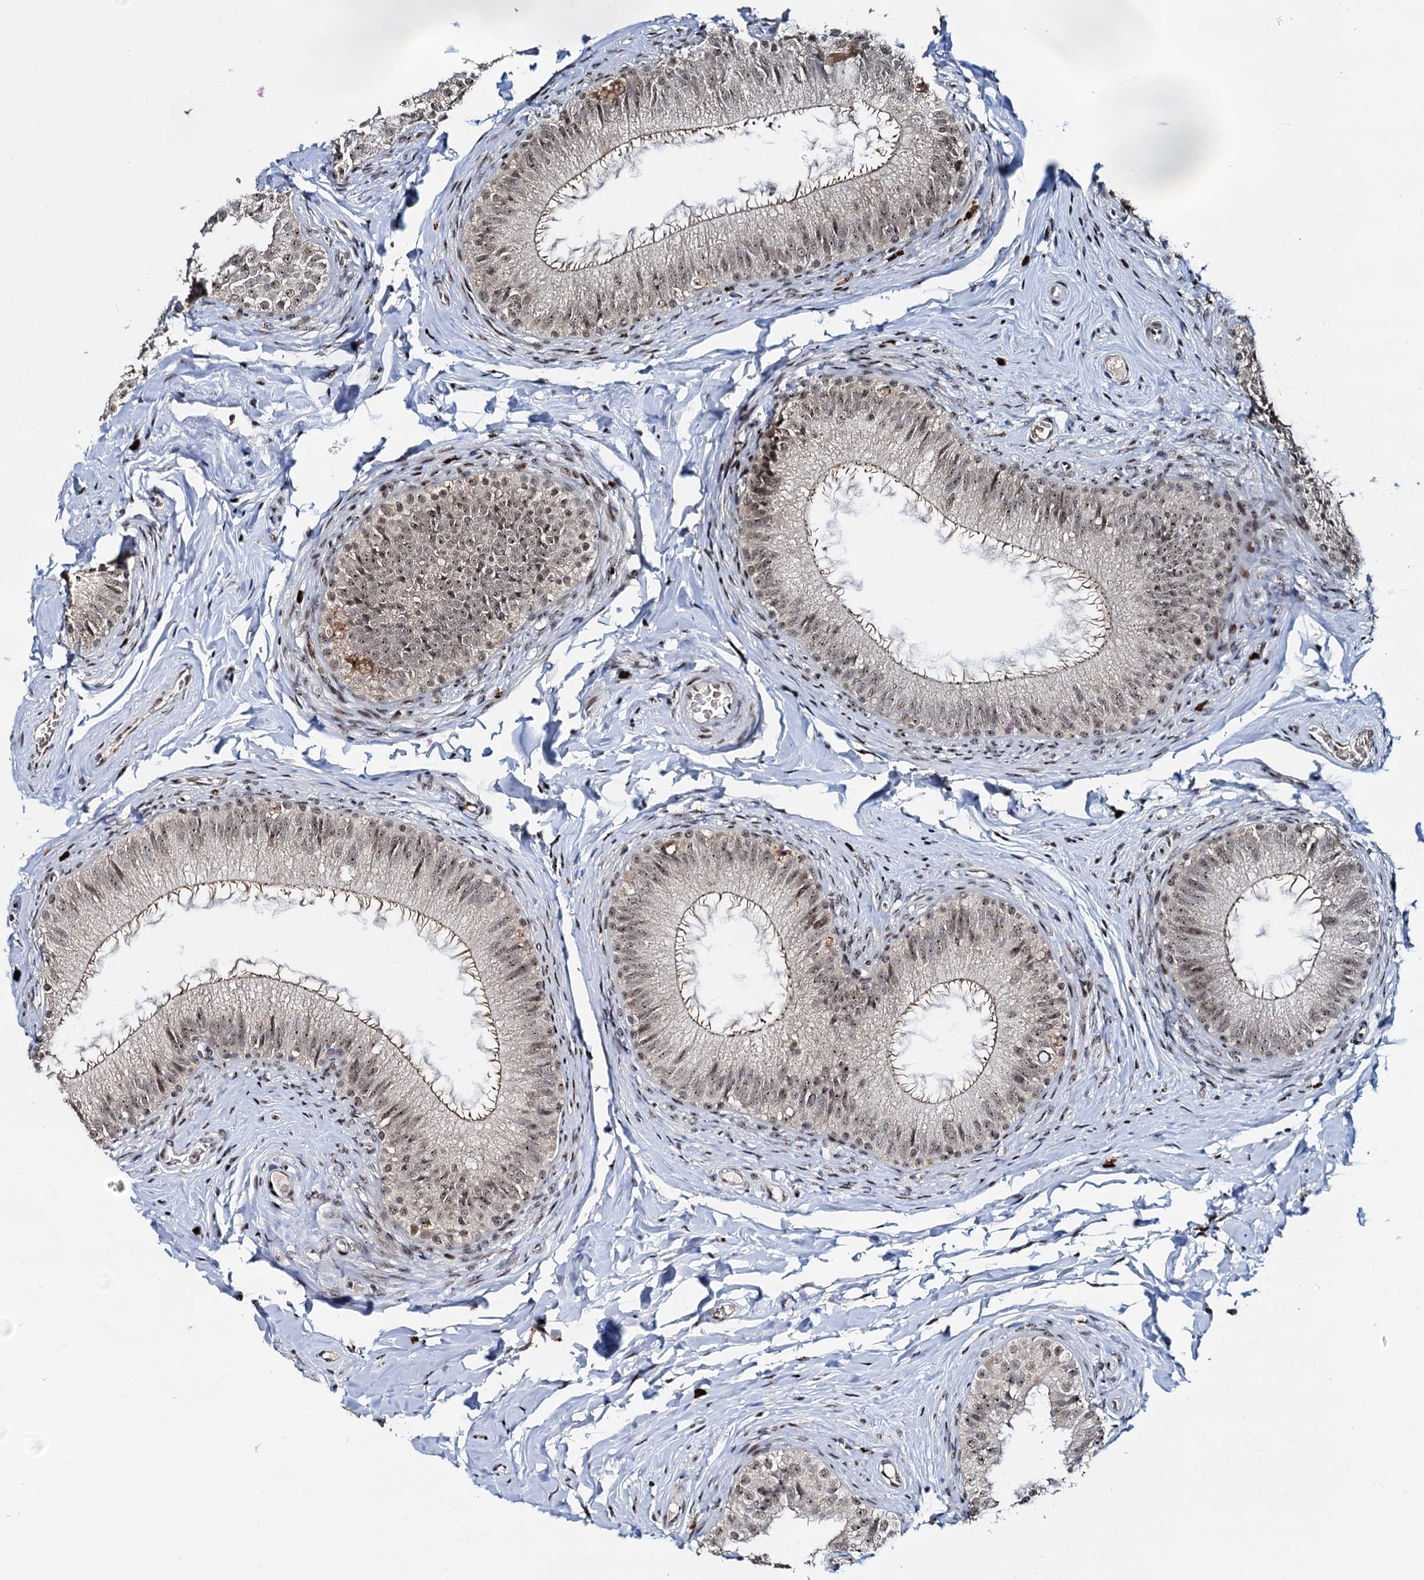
{"staining": {"intensity": "moderate", "quantity": ">75%", "location": "cytoplasmic/membranous,nuclear"}, "tissue": "epididymis", "cell_type": "Glandular cells", "image_type": "normal", "snomed": [{"axis": "morphology", "description": "Normal tissue, NOS"}, {"axis": "topography", "description": "Epididymis"}], "caption": "High-power microscopy captured an immunohistochemistry (IHC) micrograph of normal epididymis, revealing moderate cytoplasmic/membranous,nuclear expression in approximately >75% of glandular cells. (DAB IHC, brown staining for protein, blue staining for nuclei).", "gene": "NEUROG3", "patient": {"sex": "male", "age": 49}}